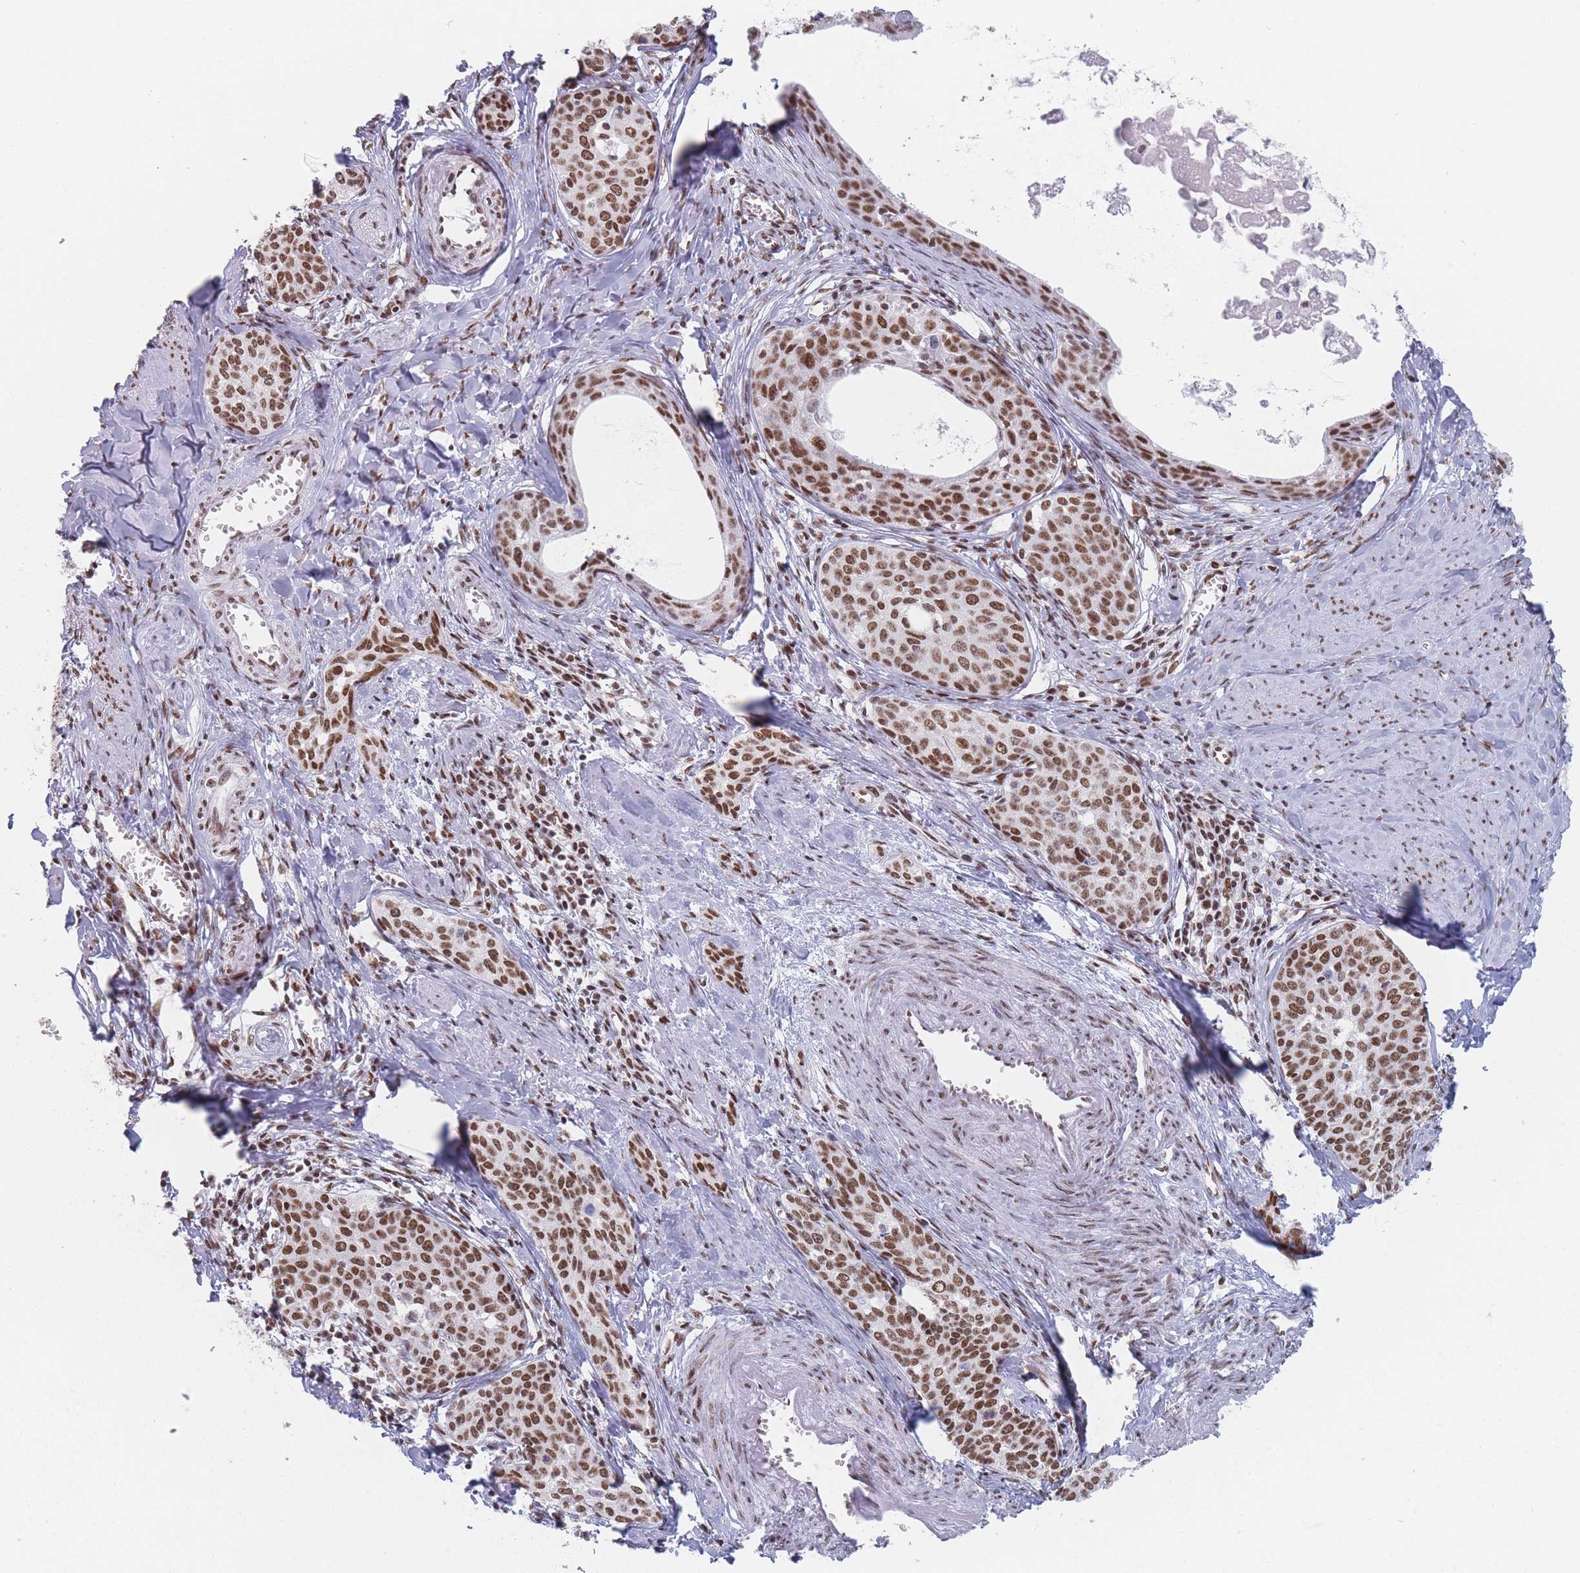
{"staining": {"intensity": "moderate", "quantity": ">75%", "location": "nuclear"}, "tissue": "cervical cancer", "cell_type": "Tumor cells", "image_type": "cancer", "snomed": [{"axis": "morphology", "description": "Squamous cell carcinoma, NOS"}, {"axis": "morphology", "description": "Adenocarcinoma, NOS"}, {"axis": "topography", "description": "Cervix"}], "caption": "The photomicrograph demonstrates a brown stain indicating the presence of a protein in the nuclear of tumor cells in squamous cell carcinoma (cervical).", "gene": "SAFB2", "patient": {"sex": "female", "age": 52}}